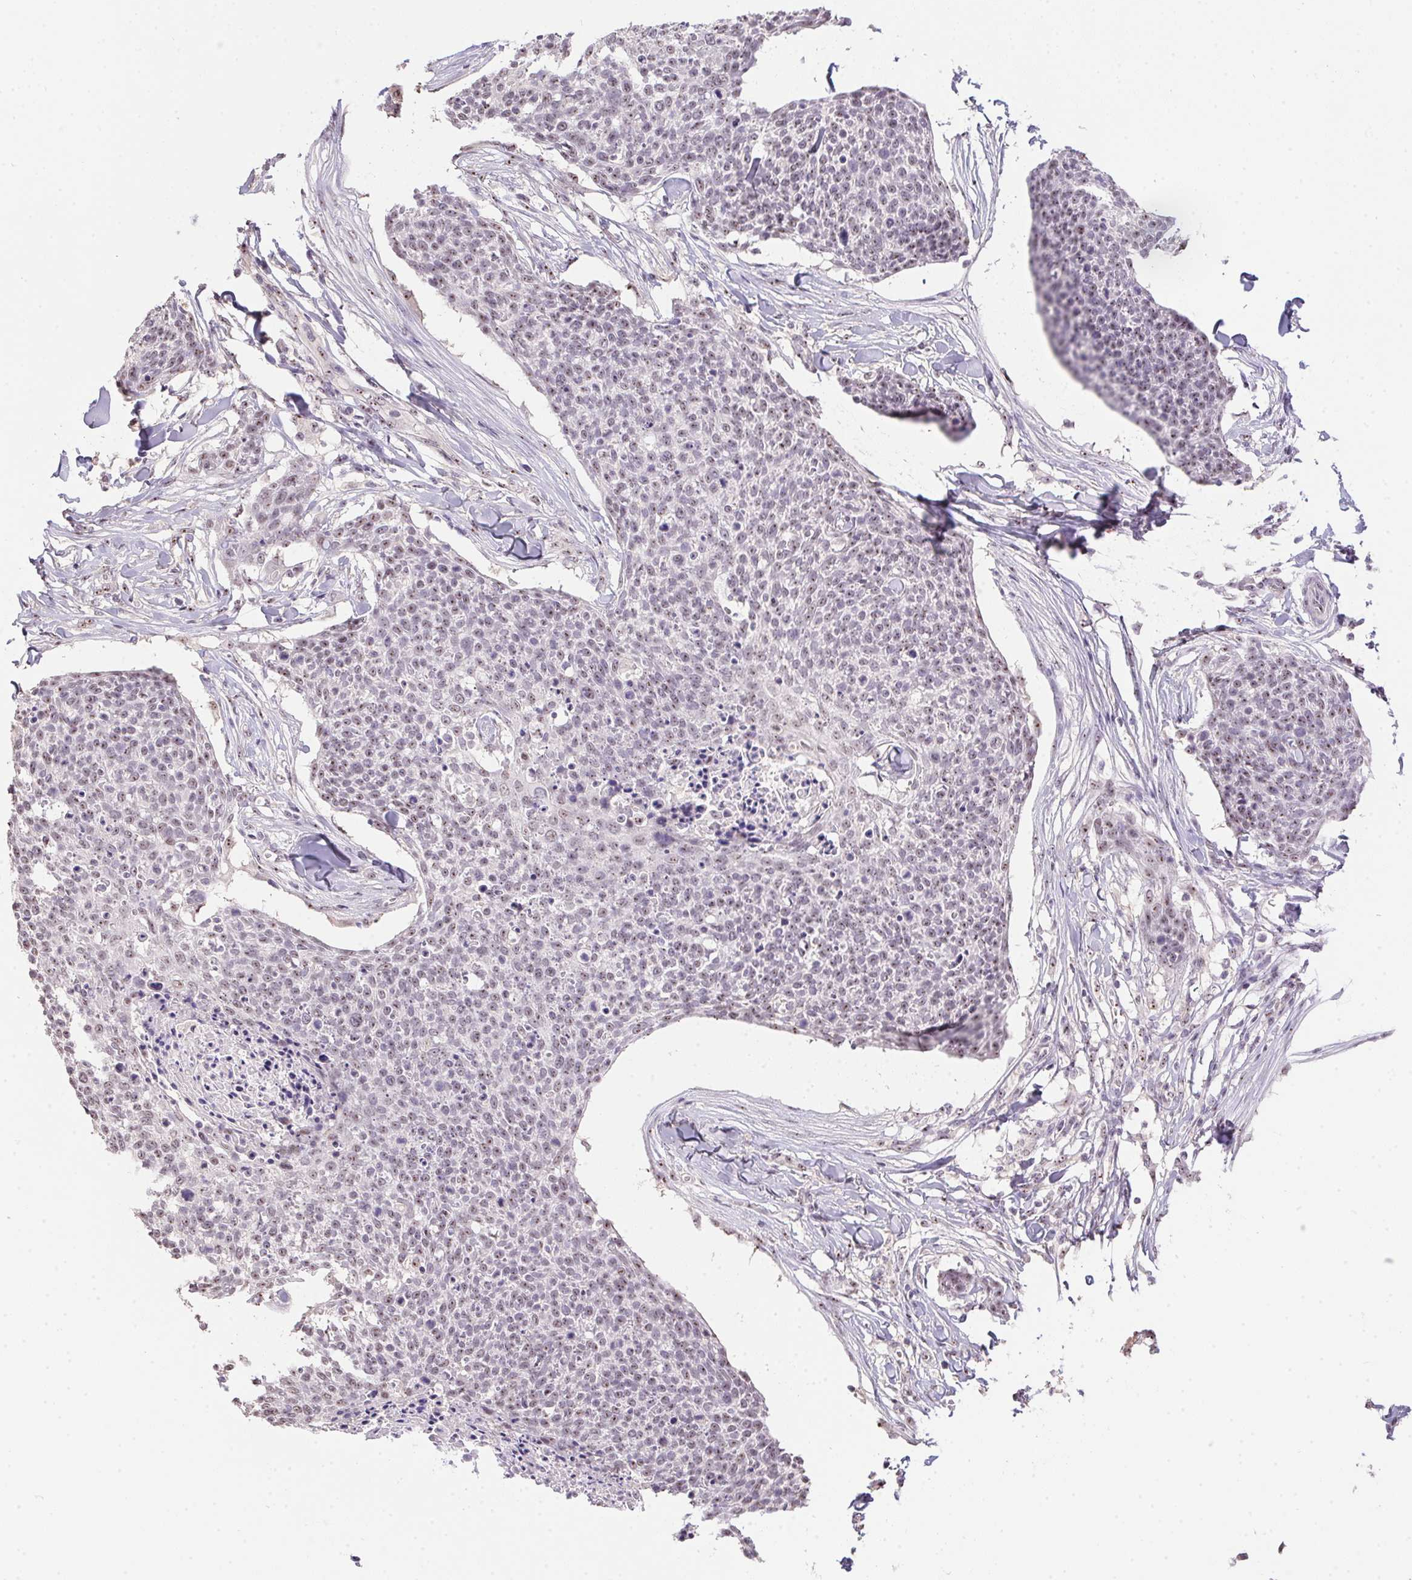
{"staining": {"intensity": "weak", "quantity": "25%-75%", "location": "nuclear"}, "tissue": "skin cancer", "cell_type": "Tumor cells", "image_type": "cancer", "snomed": [{"axis": "morphology", "description": "Squamous cell carcinoma, NOS"}, {"axis": "topography", "description": "Skin"}, {"axis": "topography", "description": "Vulva"}], "caption": "Skin cancer (squamous cell carcinoma) stained with a protein marker displays weak staining in tumor cells.", "gene": "BATF2", "patient": {"sex": "female", "age": 75}}